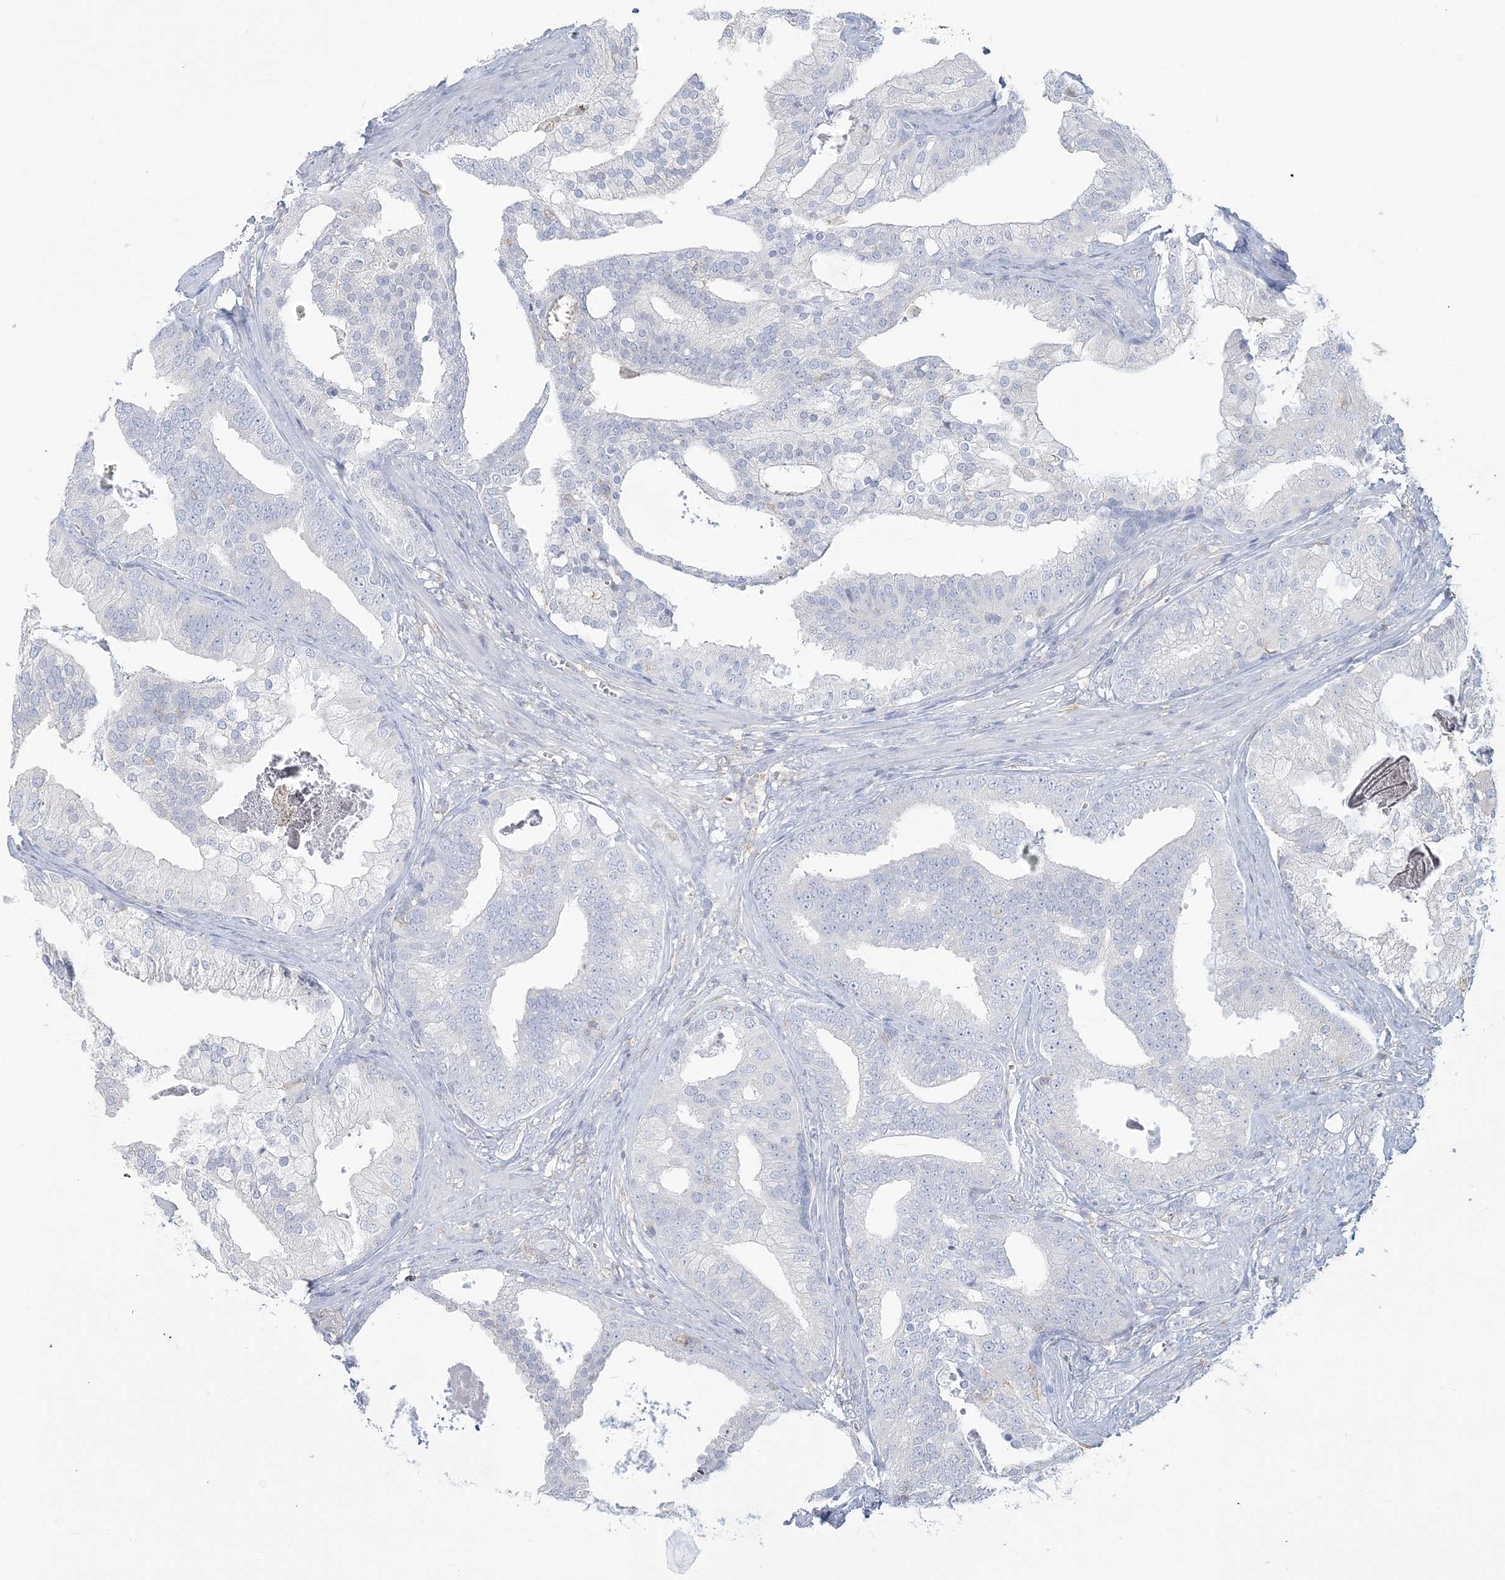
{"staining": {"intensity": "negative", "quantity": "none", "location": "none"}, "tissue": "prostate cancer", "cell_type": "Tumor cells", "image_type": "cancer", "snomed": [{"axis": "morphology", "description": "Adenocarcinoma, Low grade"}, {"axis": "topography", "description": "Prostate"}], "caption": "Human prostate cancer (low-grade adenocarcinoma) stained for a protein using immunohistochemistry (IHC) shows no expression in tumor cells.", "gene": "ANKS1A", "patient": {"sex": "male", "age": 58}}